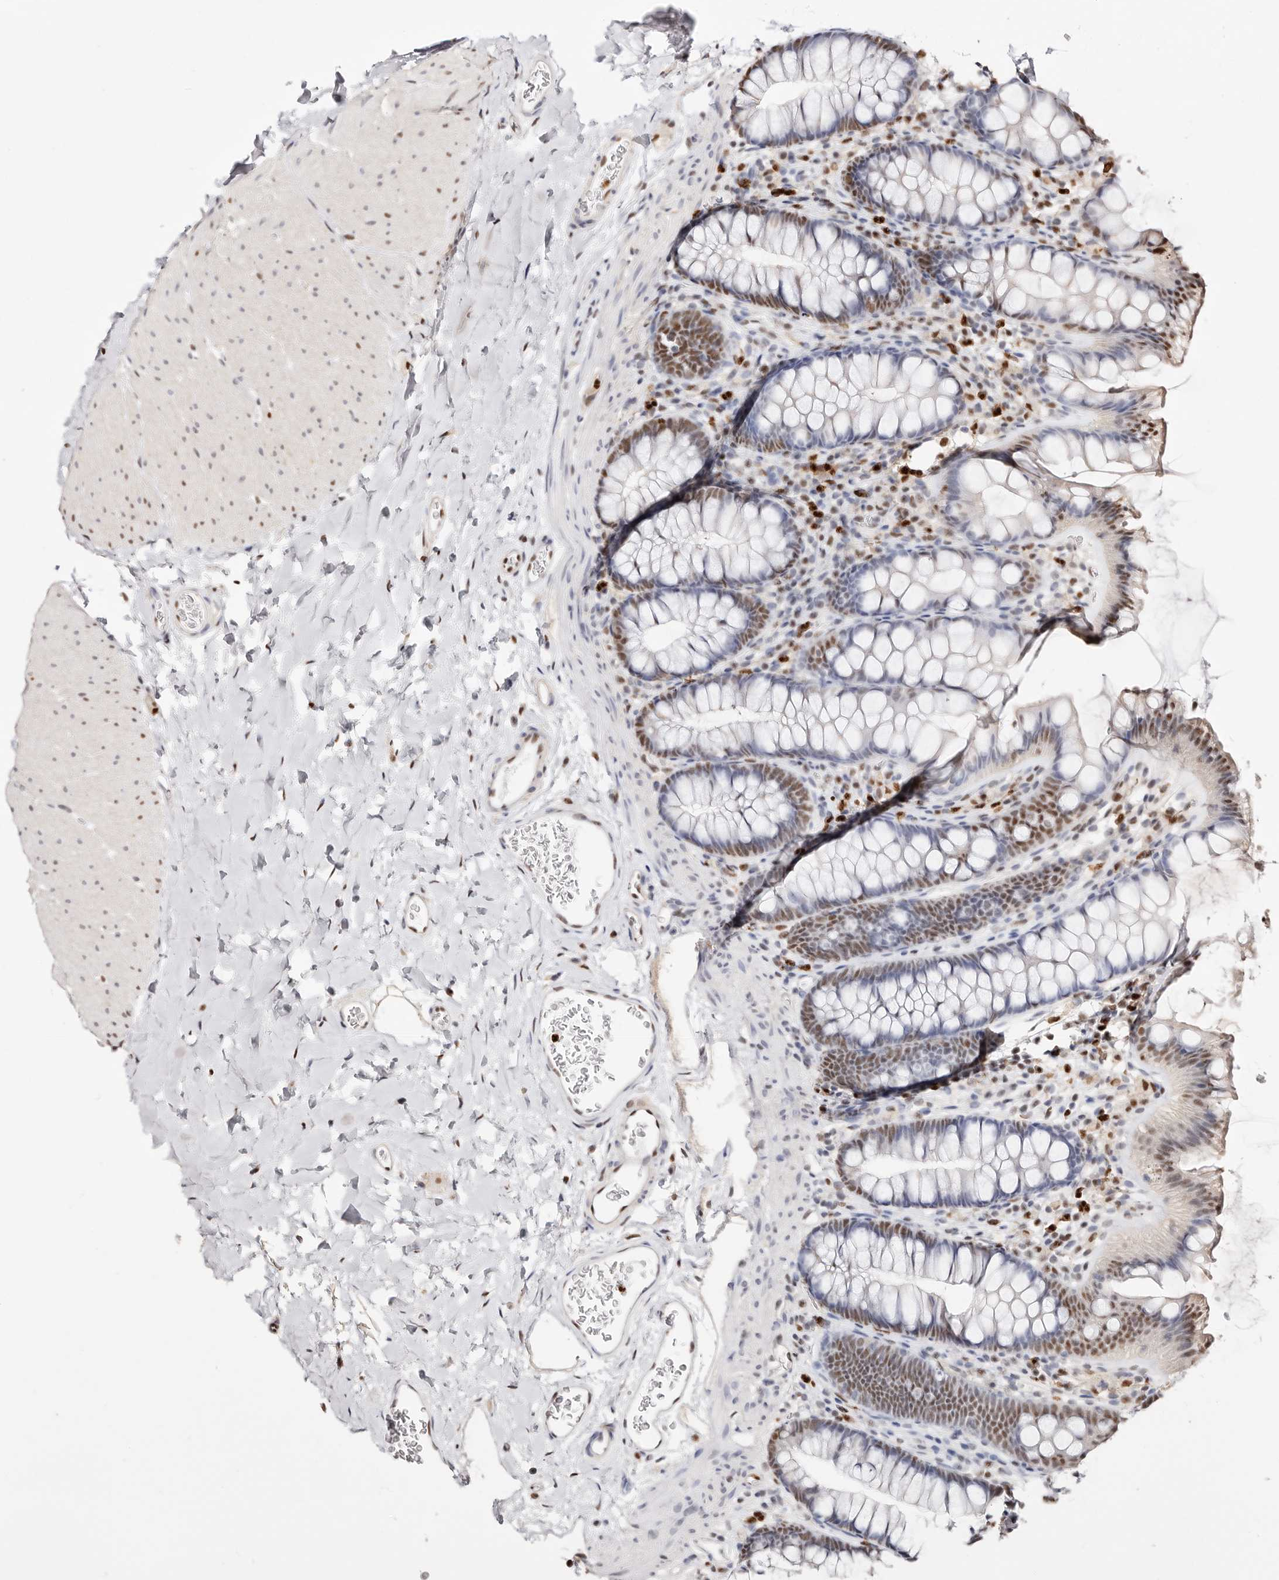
{"staining": {"intensity": "moderate", "quantity": ">75%", "location": "nuclear"}, "tissue": "colon", "cell_type": "Endothelial cells", "image_type": "normal", "snomed": [{"axis": "morphology", "description": "Normal tissue, NOS"}, {"axis": "topography", "description": "Colon"}], "caption": "Endothelial cells display moderate nuclear expression in approximately >75% of cells in normal colon.", "gene": "TKT", "patient": {"sex": "female", "age": 62}}